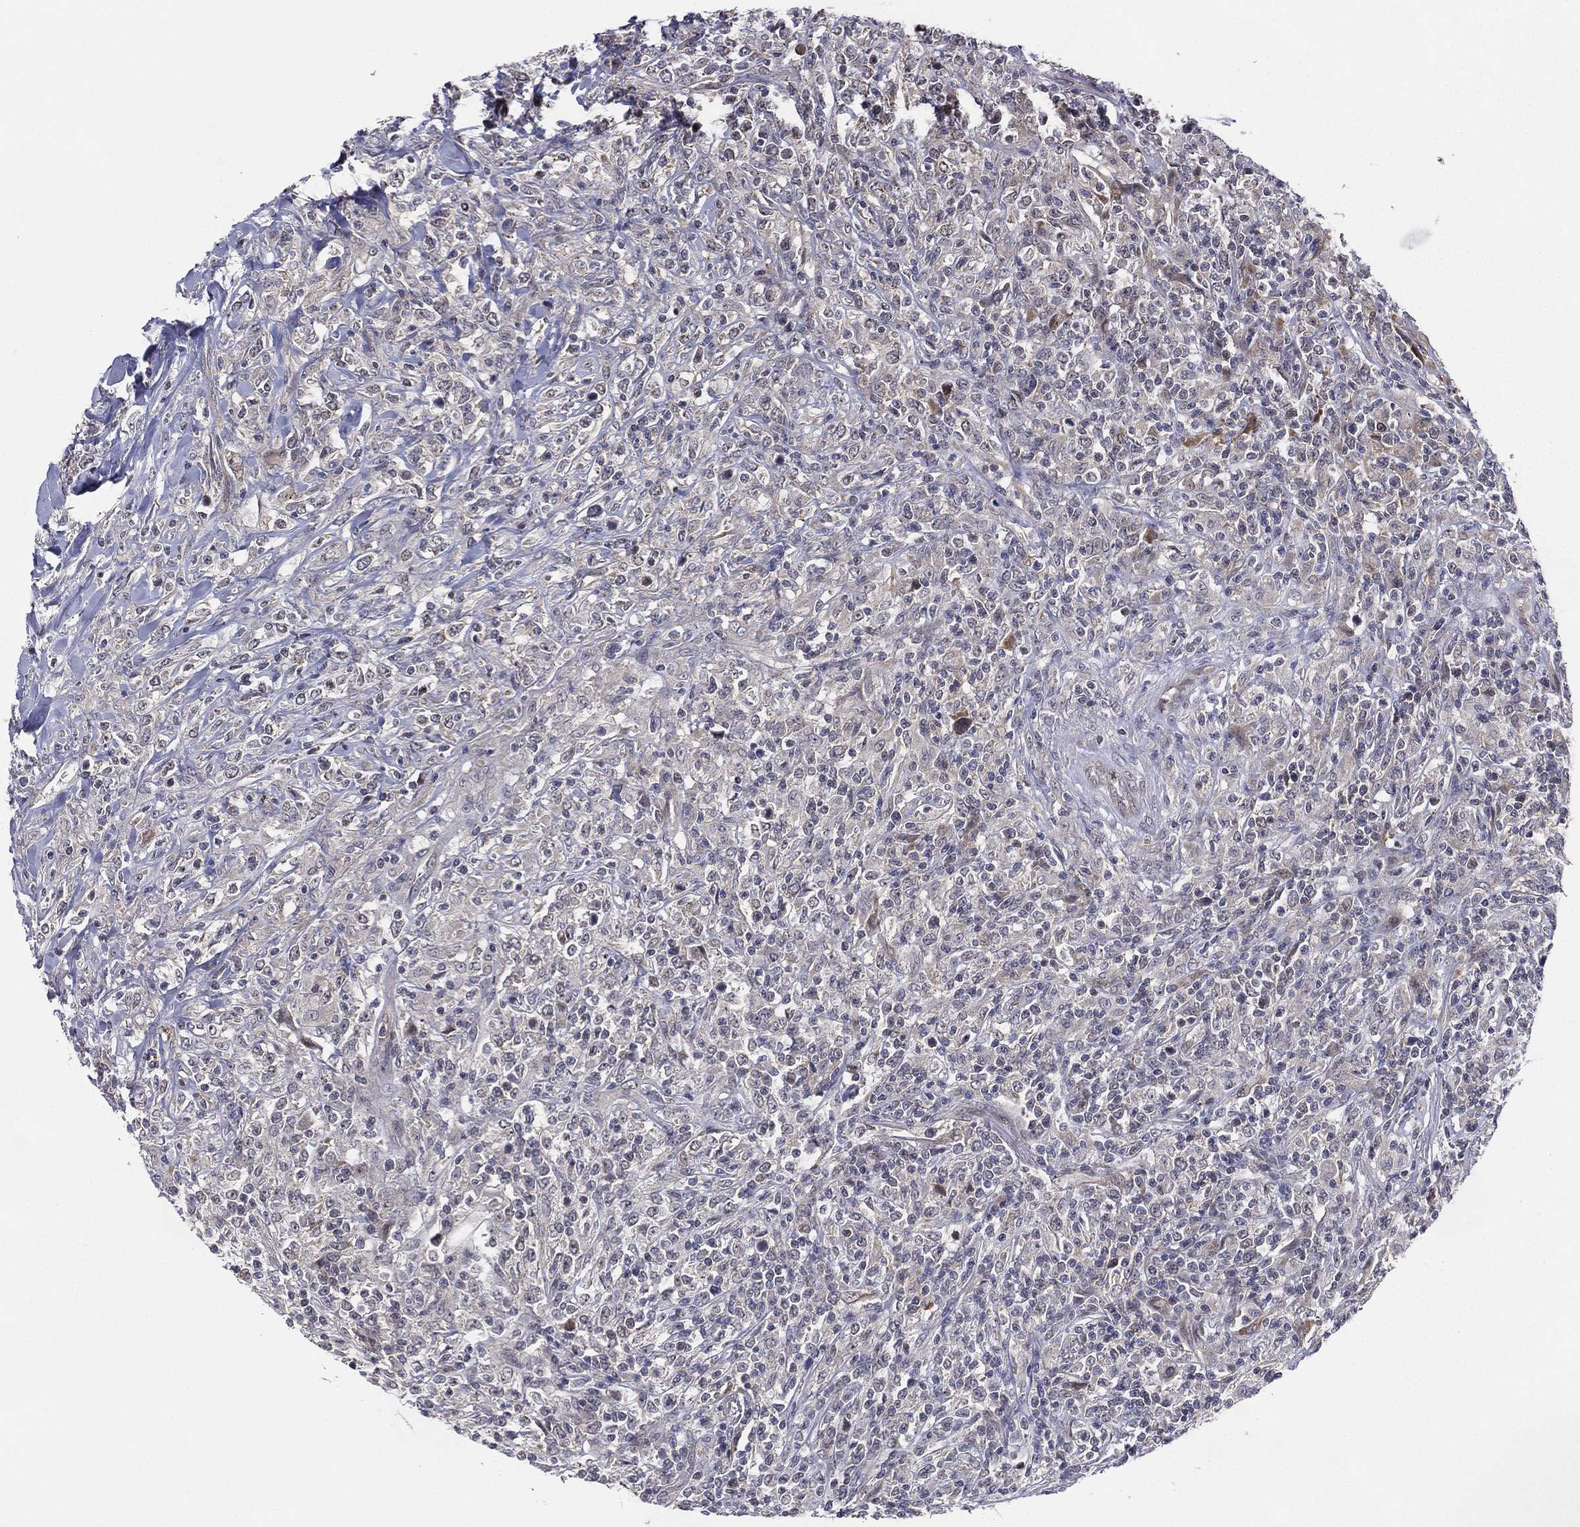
{"staining": {"intensity": "negative", "quantity": "none", "location": "none"}, "tissue": "lymphoma", "cell_type": "Tumor cells", "image_type": "cancer", "snomed": [{"axis": "morphology", "description": "Malignant lymphoma, non-Hodgkin's type, High grade"}, {"axis": "topography", "description": "Lung"}], "caption": "The photomicrograph exhibits no significant expression in tumor cells of malignant lymphoma, non-Hodgkin's type (high-grade).", "gene": "KAT14", "patient": {"sex": "male", "age": 79}}